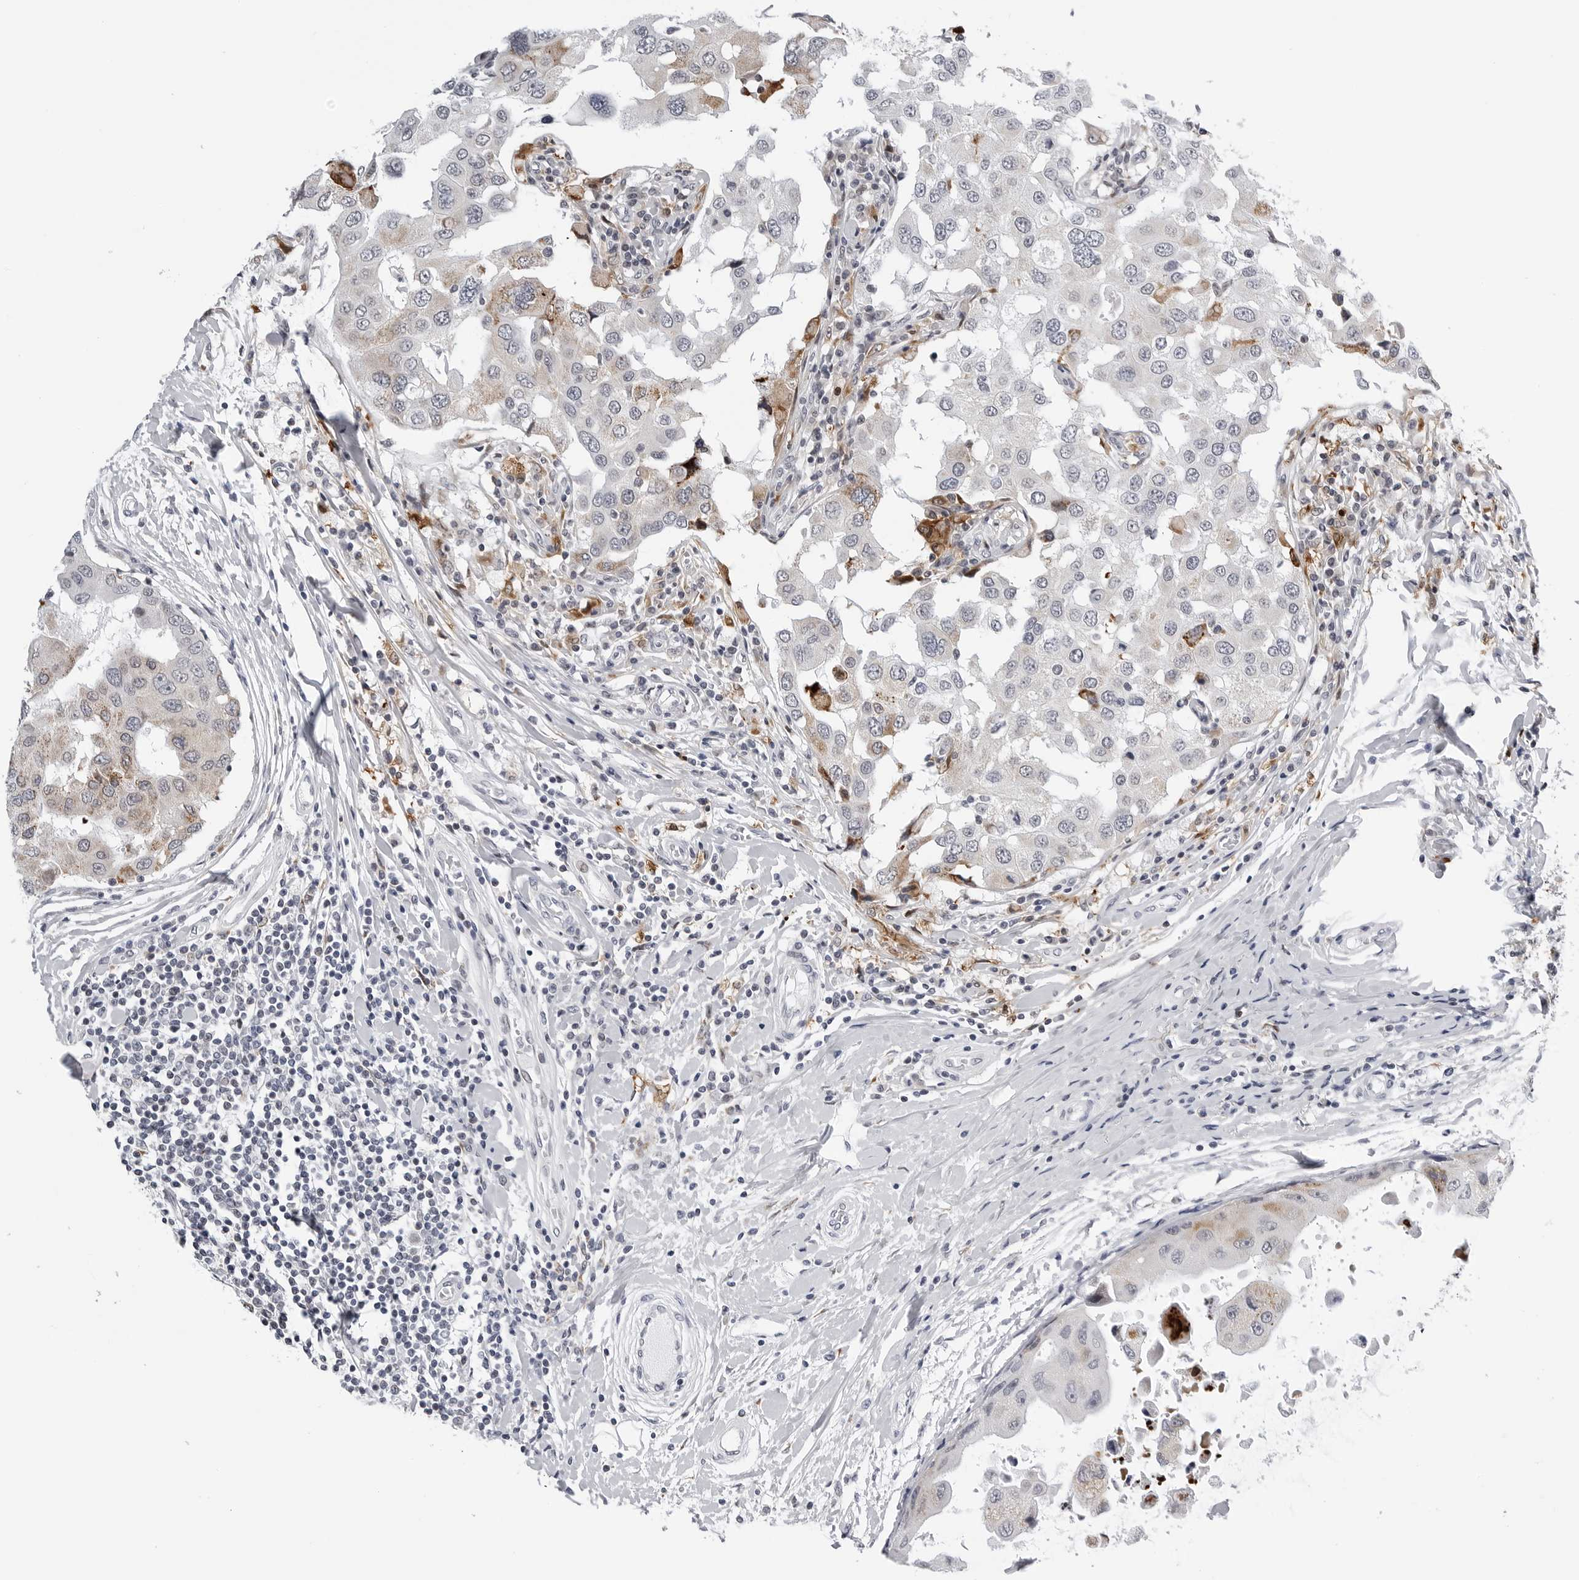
{"staining": {"intensity": "negative", "quantity": "none", "location": "none"}, "tissue": "breast cancer", "cell_type": "Tumor cells", "image_type": "cancer", "snomed": [{"axis": "morphology", "description": "Duct carcinoma"}, {"axis": "topography", "description": "Breast"}], "caption": "IHC of human breast cancer exhibits no expression in tumor cells. (DAB (3,3'-diaminobenzidine) immunohistochemistry with hematoxylin counter stain).", "gene": "CDK20", "patient": {"sex": "female", "age": 27}}